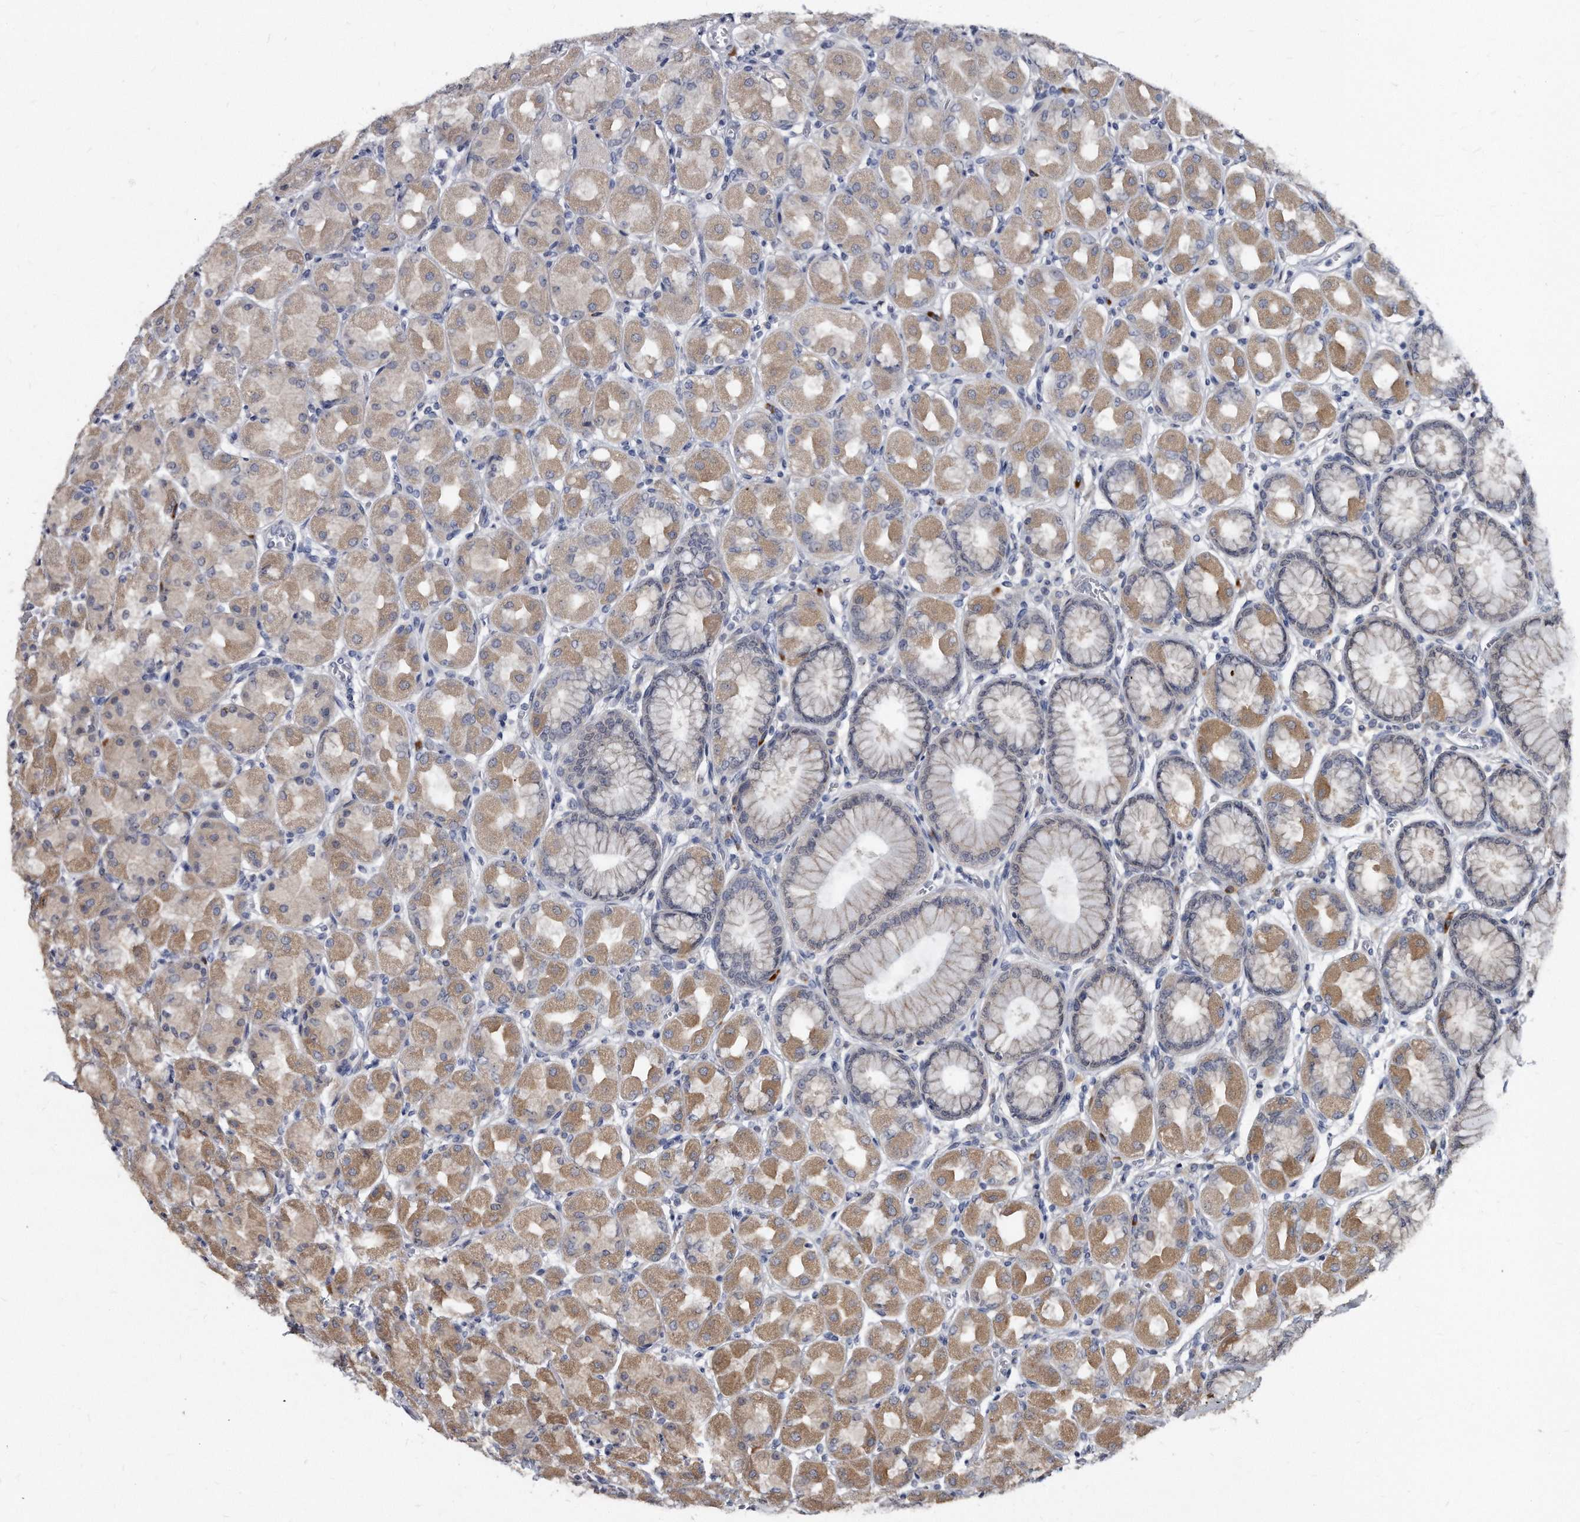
{"staining": {"intensity": "moderate", "quantity": "25%-75%", "location": "cytoplasmic/membranous"}, "tissue": "stomach", "cell_type": "Glandular cells", "image_type": "normal", "snomed": [{"axis": "morphology", "description": "Normal tissue, NOS"}, {"axis": "topography", "description": "Stomach, upper"}], "caption": "Protein staining of benign stomach reveals moderate cytoplasmic/membranous positivity in about 25%-75% of glandular cells. (Stains: DAB (3,3'-diaminobenzidine) in brown, nuclei in blue, Microscopy: brightfield microscopy at high magnification).", "gene": "KLHDC3", "patient": {"sex": "female", "age": 56}}